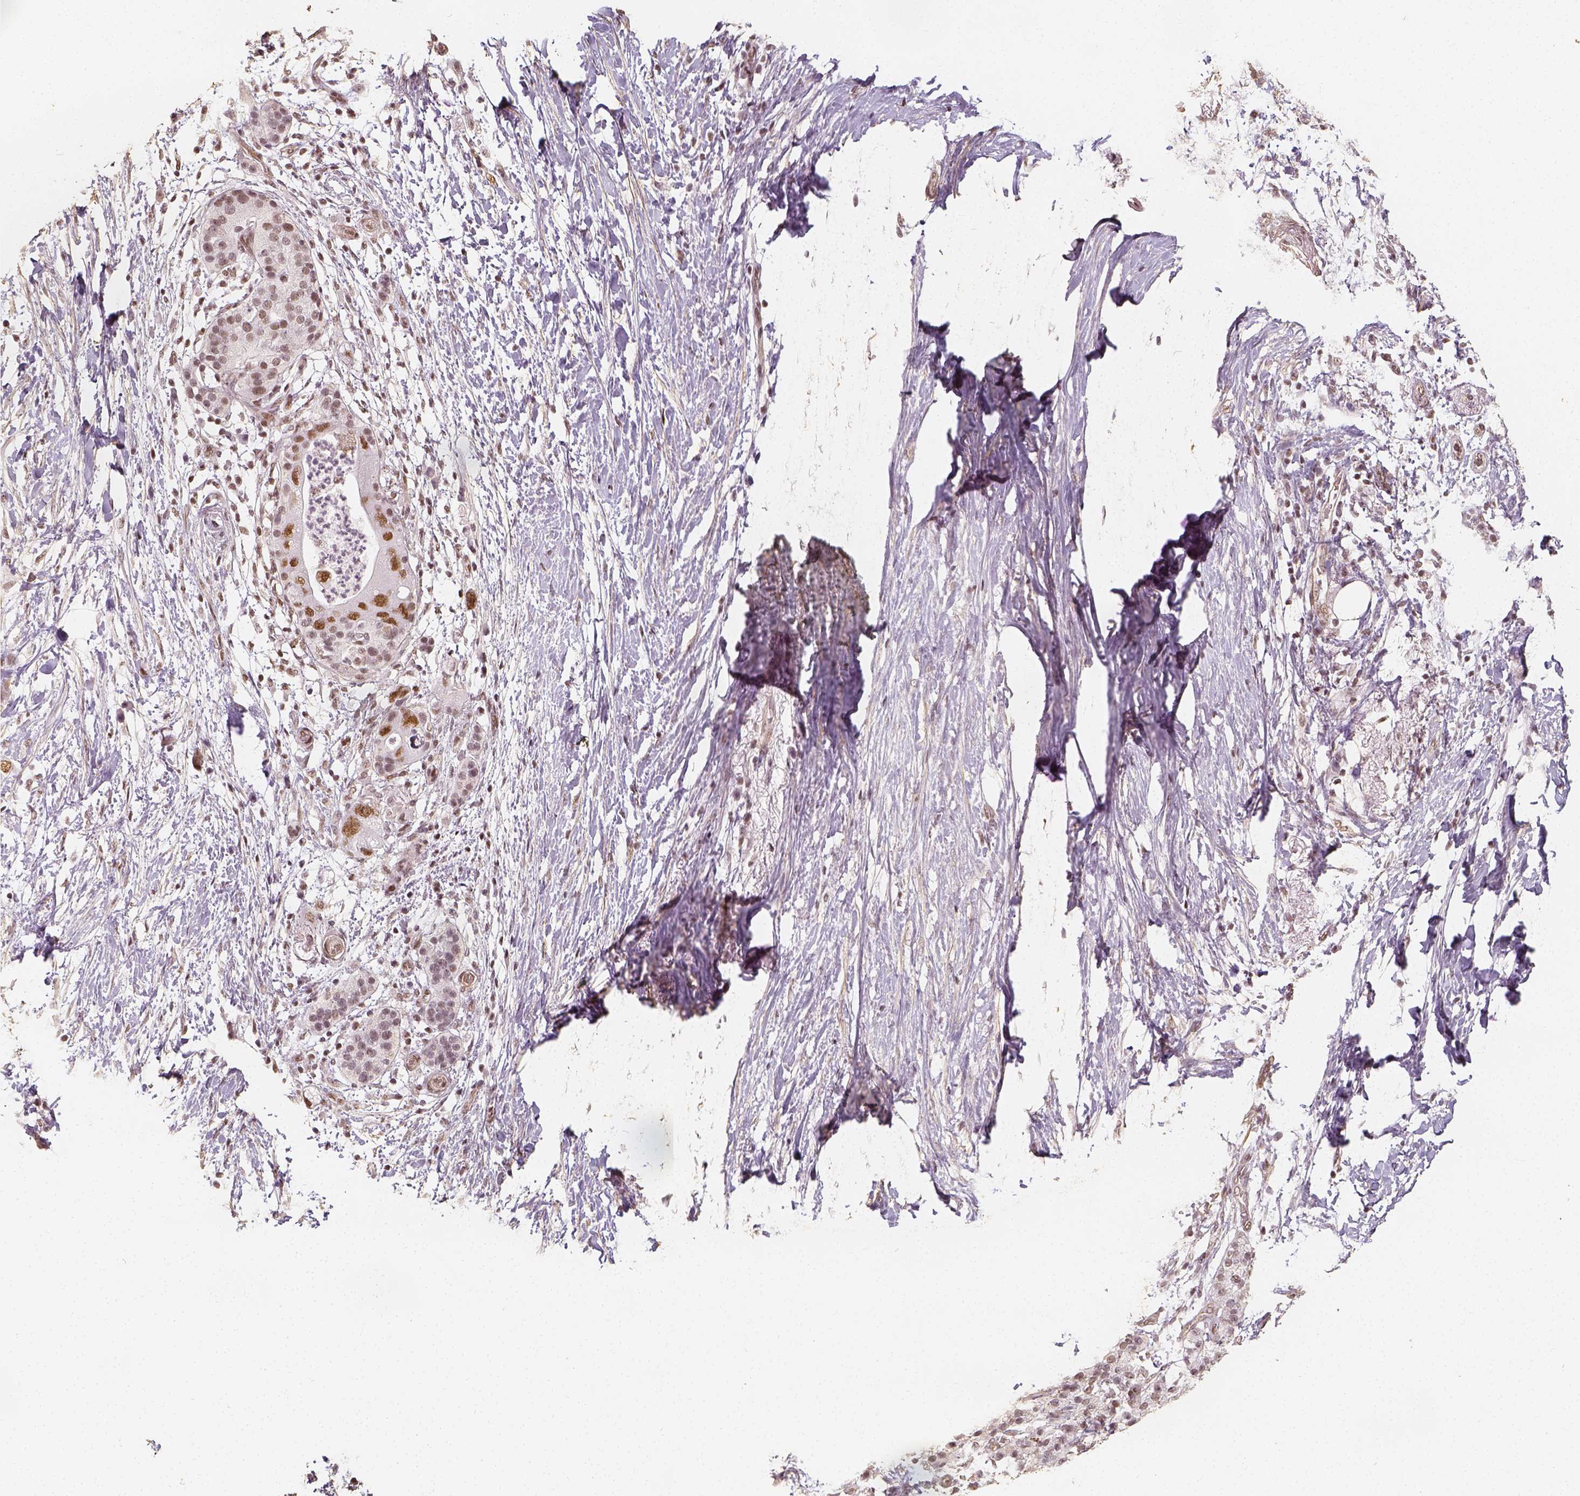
{"staining": {"intensity": "moderate", "quantity": ">75%", "location": "nuclear"}, "tissue": "pancreatic cancer", "cell_type": "Tumor cells", "image_type": "cancer", "snomed": [{"axis": "morphology", "description": "Adenocarcinoma, NOS"}, {"axis": "topography", "description": "Pancreas"}], "caption": "IHC staining of adenocarcinoma (pancreatic), which demonstrates medium levels of moderate nuclear positivity in approximately >75% of tumor cells indicating moderate nuclear protein expression. The staining was performed using DAB (3,3'-diaminobenzidine) (brown) for protein detection and nuclei were counterstained in hematoxylin (blue).", "gene": "HDAC1", "patient": {"sex": "female", "age": 72}}